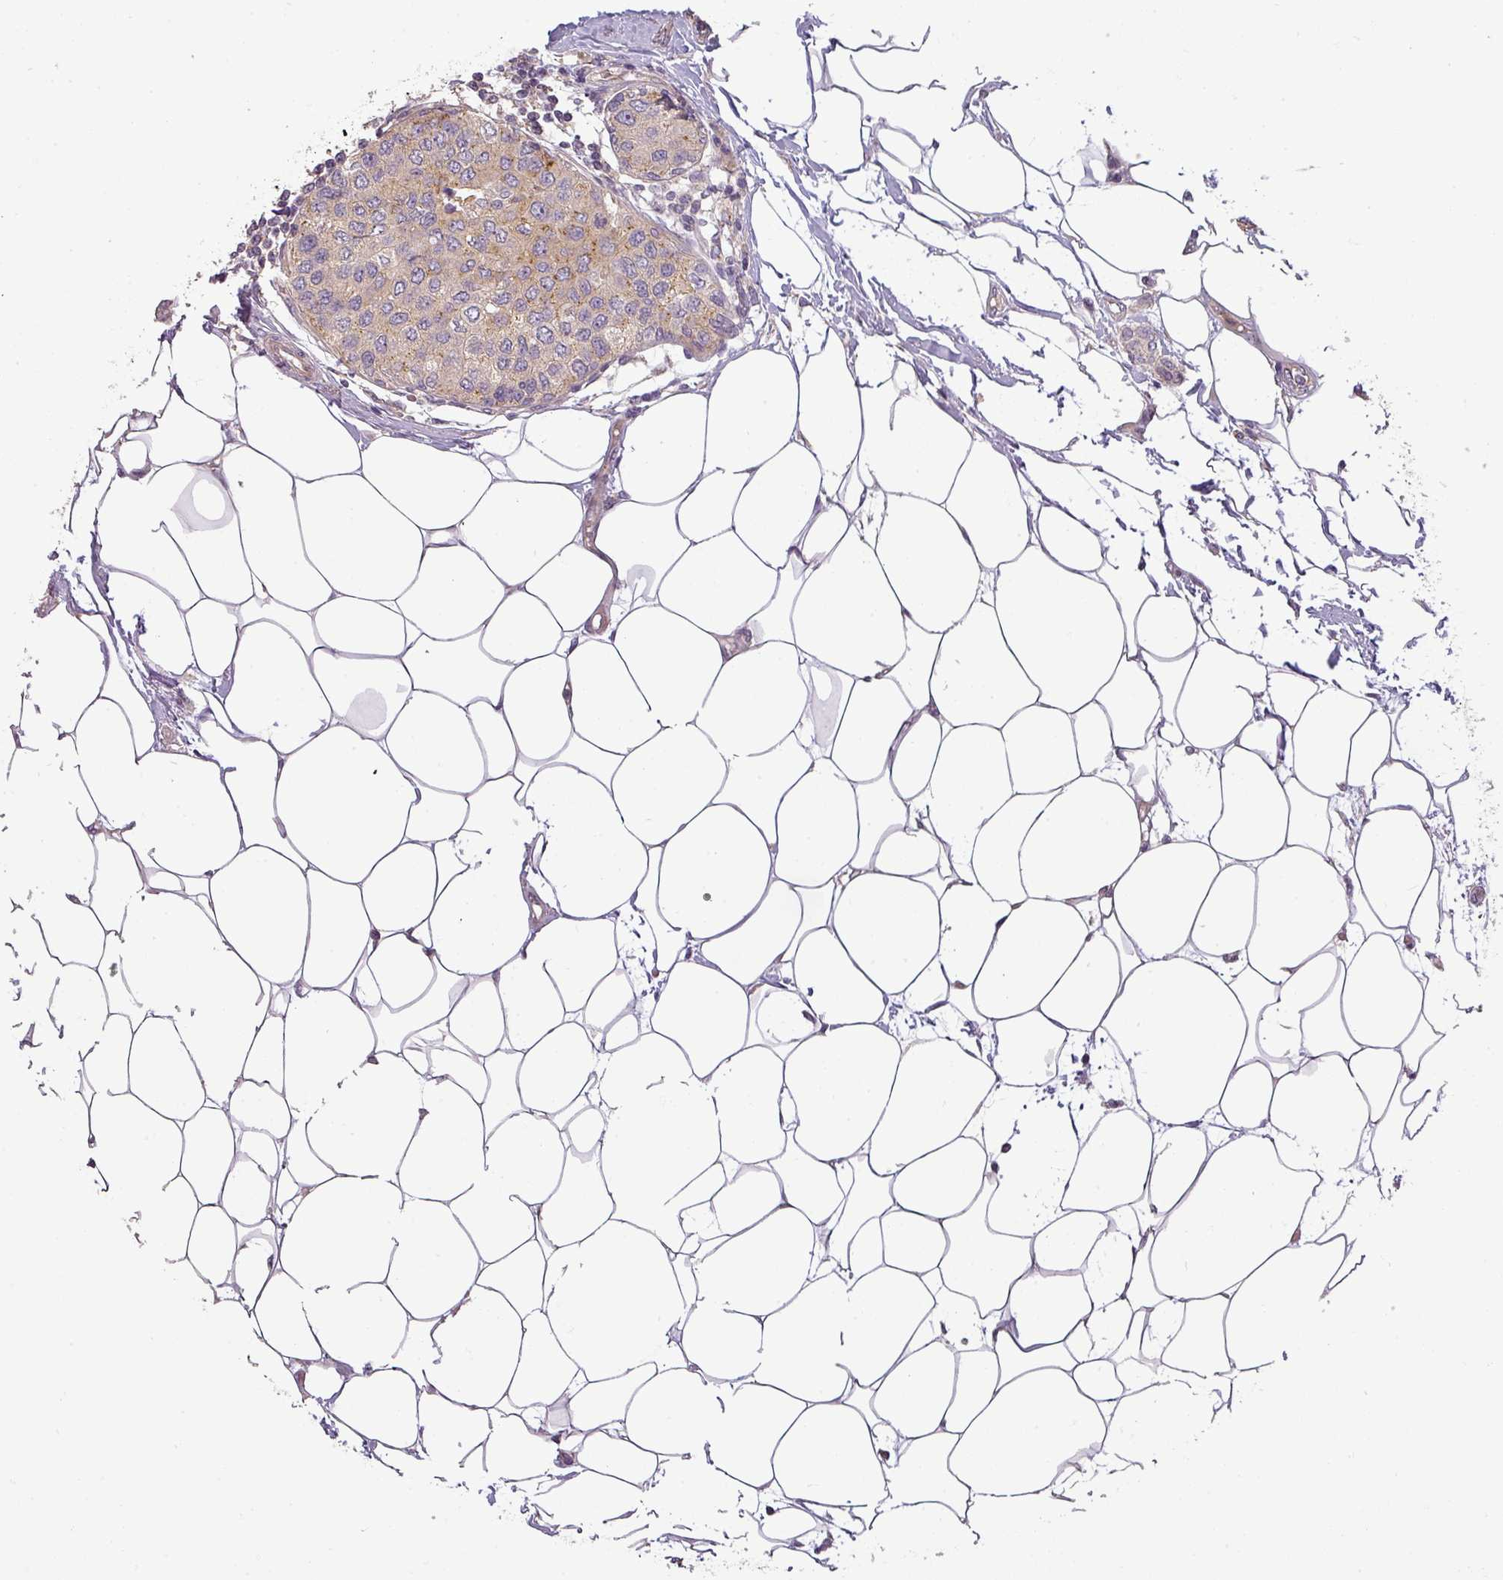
{"staining": {"intensity": "weak", "quantity": "<25%", "location": "cytoplasmic/membranous"}, "tissue": "breast cancer", "cell_type": "Tumor cells", "image_type": "cancer", "snomed": [{"axis": "morphology", "description": "Duct carcinoma"}, {"axis": "topography", "description": "Breast"}], "caption": "Immunohistochemistry of breast cancer (infiltrating ductal carcinoma) reveals no expression in tumor cells.", "gene": "NIN", "patient": {"sex": "female", "age": 72}}